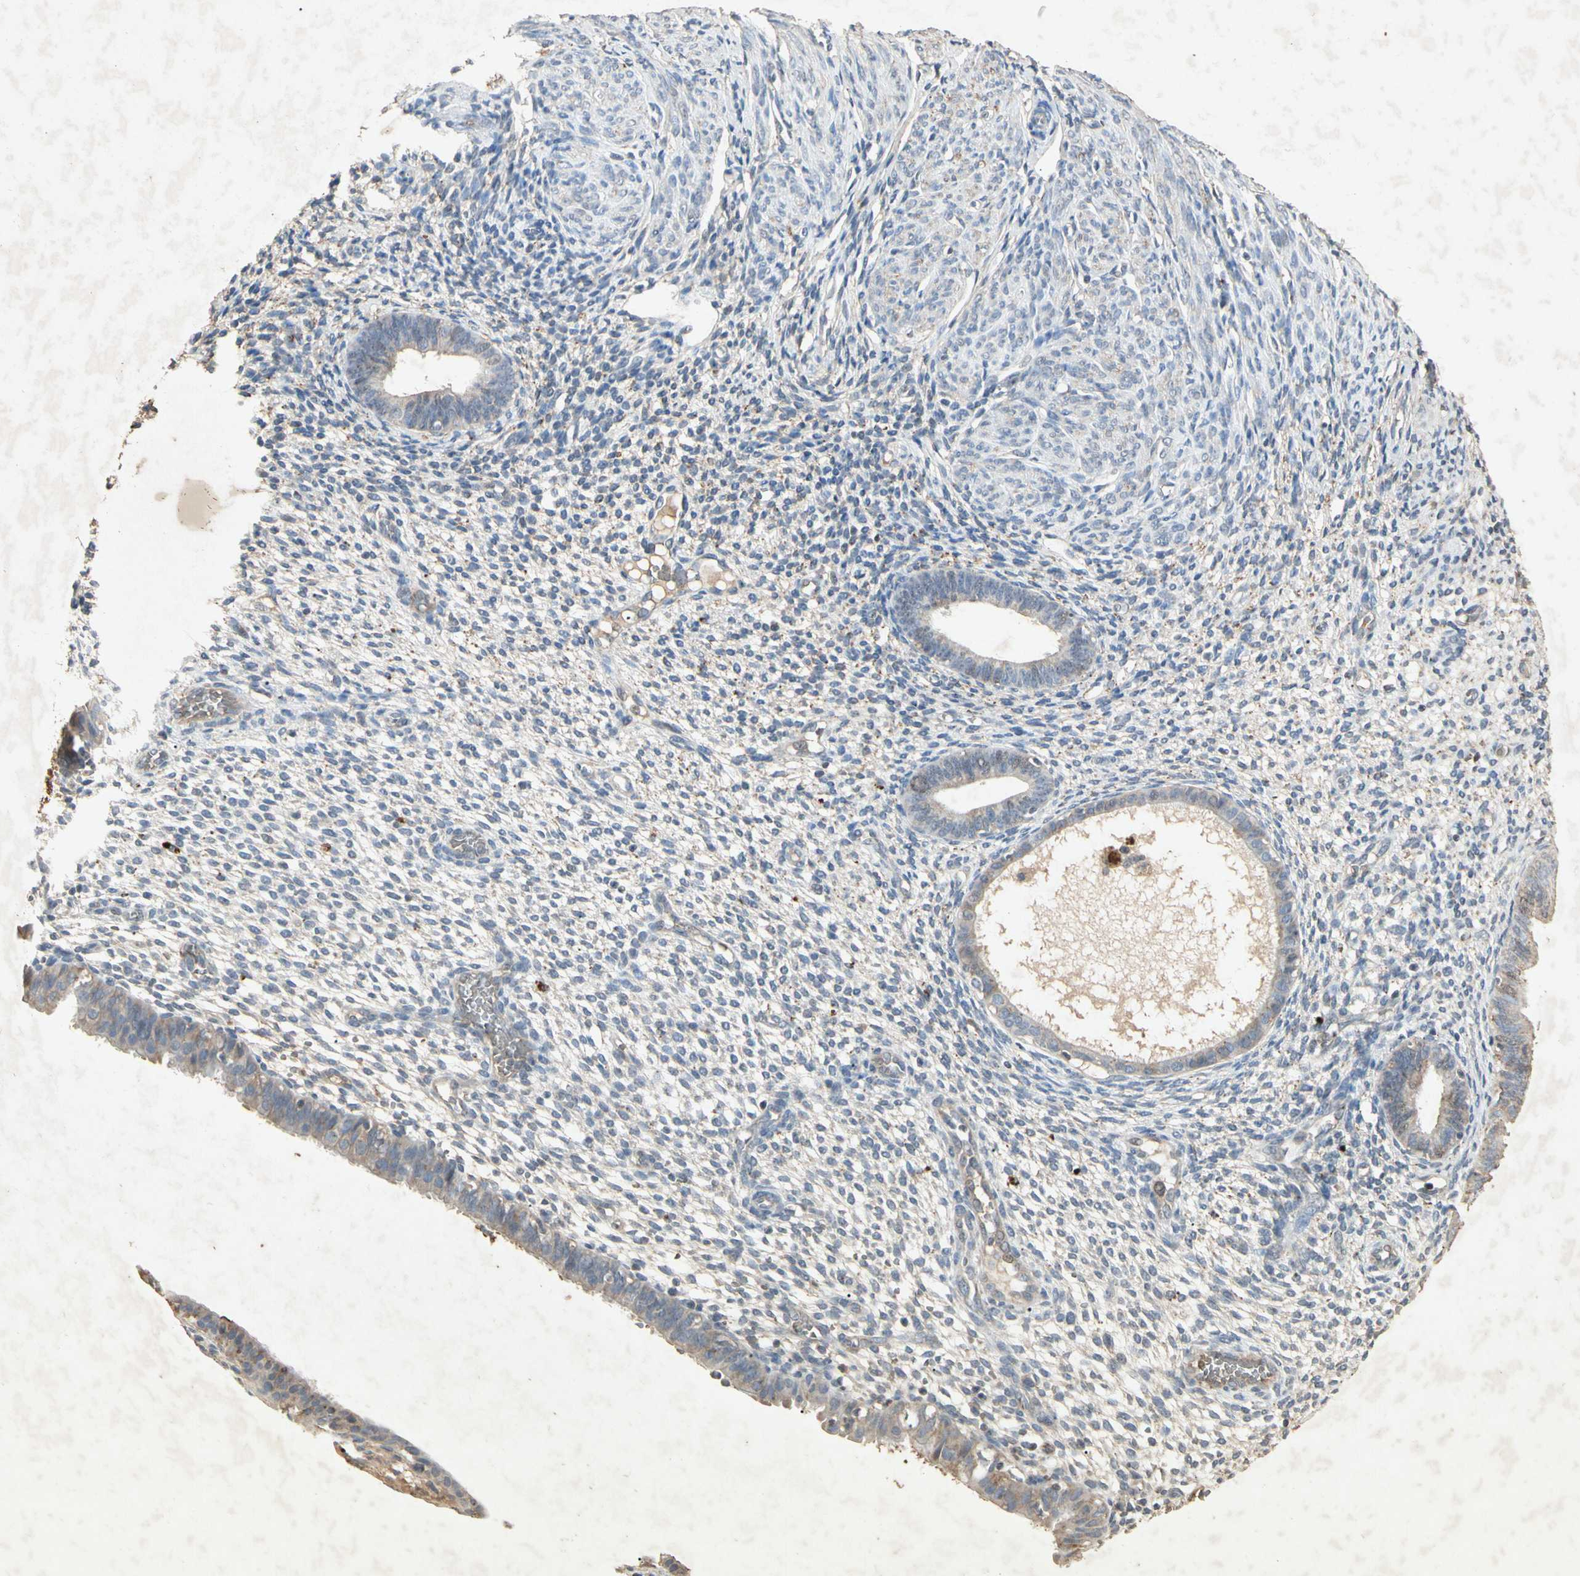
{"staining": {"intensity": "negative", "quantity": "none", "location": "none"}, "tissue": "endometrium", "cell_type": "Cells in endometrial stroma", "image_type": "normal", "snomed": [{"axis": "morphology", "description": "Normal tissue, NOS"}, {"axis": "topography", "description": "Endometrium"}], "caption": "IHC of benign endometrium demonstrates no staining in cells in endometrial stroma. The staining is performed using DAB (3,3'-diaminobenzidine) brown chromogen with nuclei counter-stained in using hematoxylin.", "gene": "MSRB1", "patient": {"sex": "female", "age": 61}}